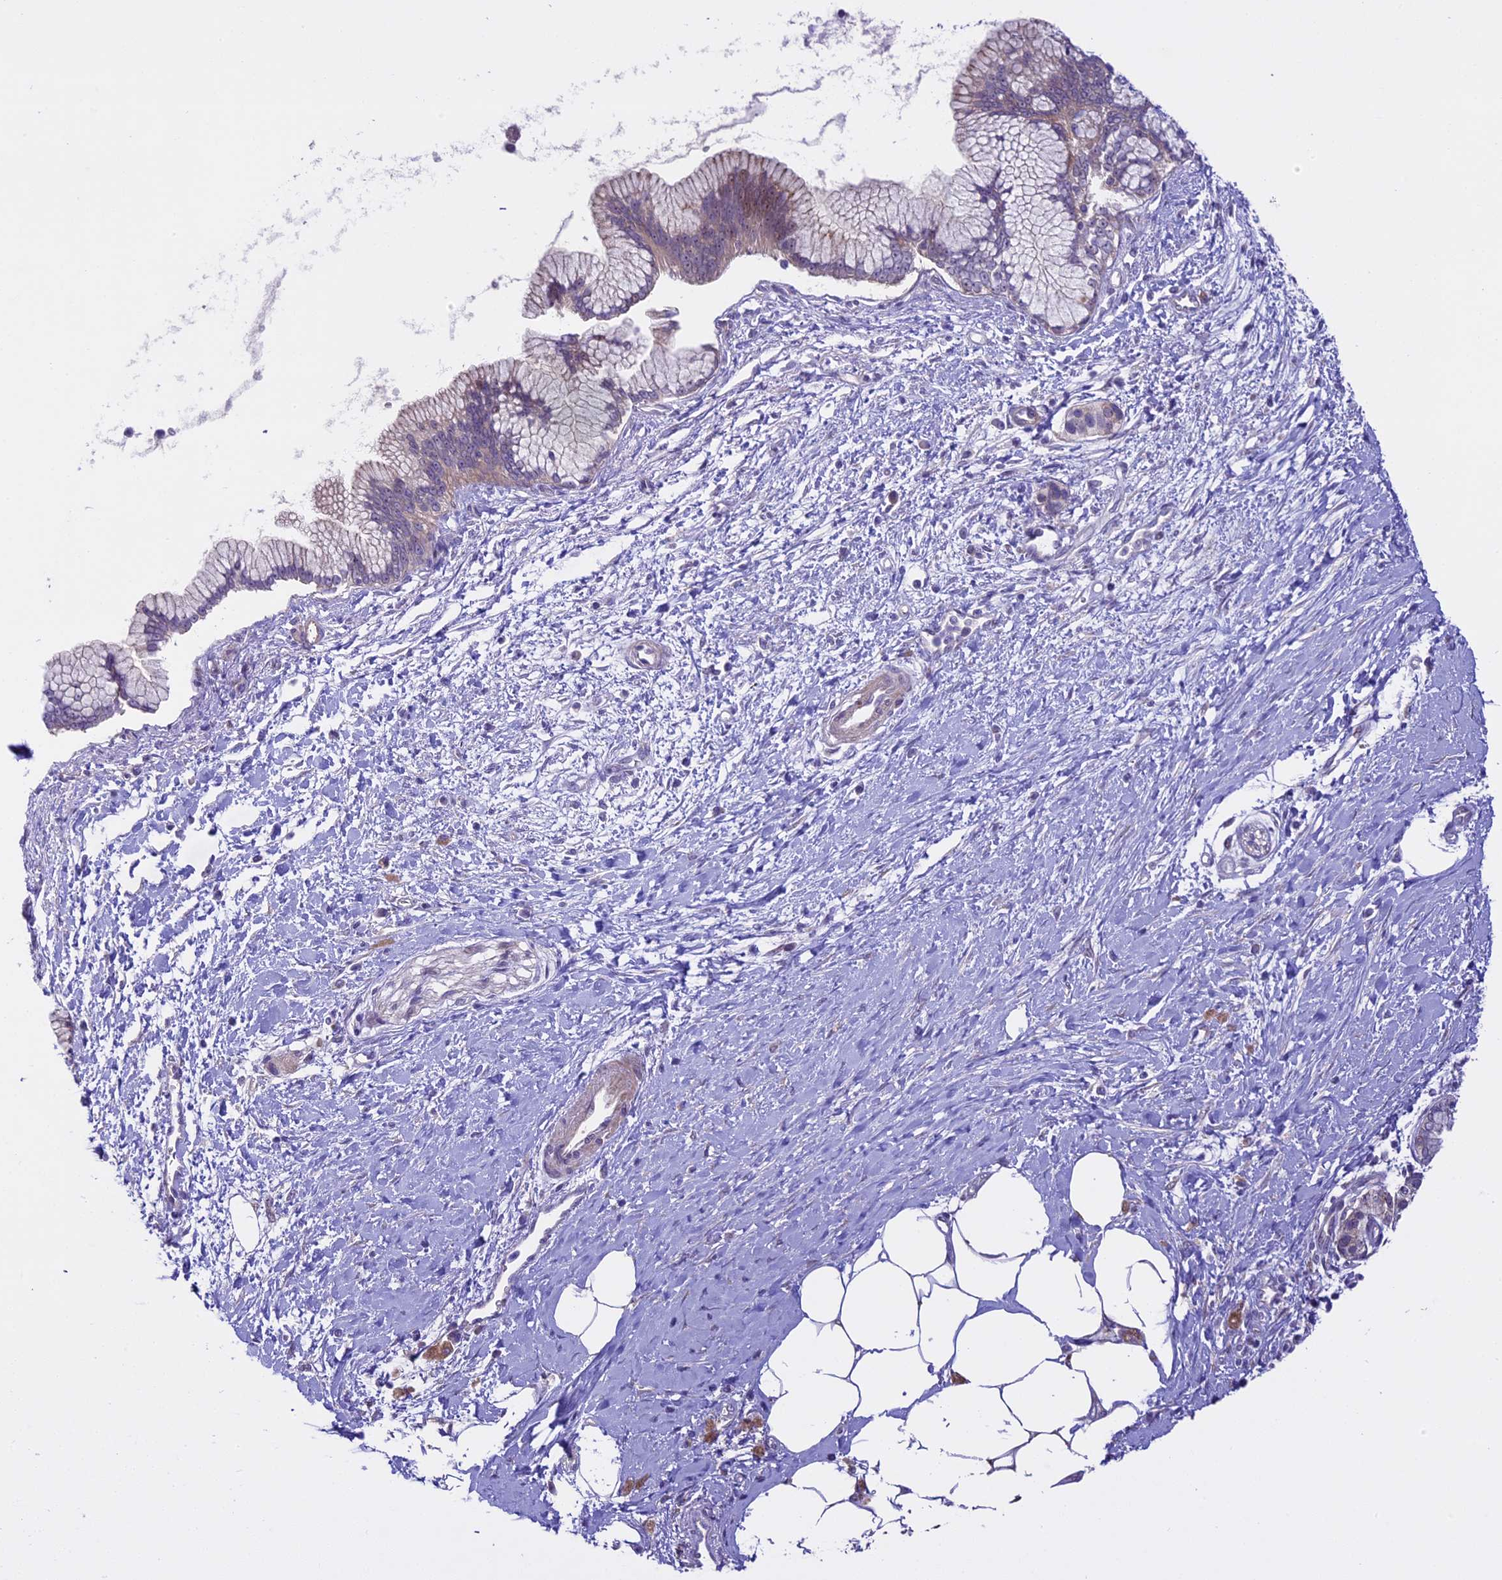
{"staining": {"intensity": "weak", "quantity": "<25%", "location": "nuclear"}, "tissue": "pancreatic cancer", "cell_type": "Tumor cells", "image_type": "cancer", "snomed": [{"axis": "morphology", "description": "Adenocarcinoma, NOS"}, {"axis": "topography", "description": "Pancreas"}], "caption": "Immunohistochemical staining of human adenocarcinoma (pancreatic) displays no significant expression in tumor cells.", "gene": "SPIRE1", "patient": {"sex": "male", "age": 58}}